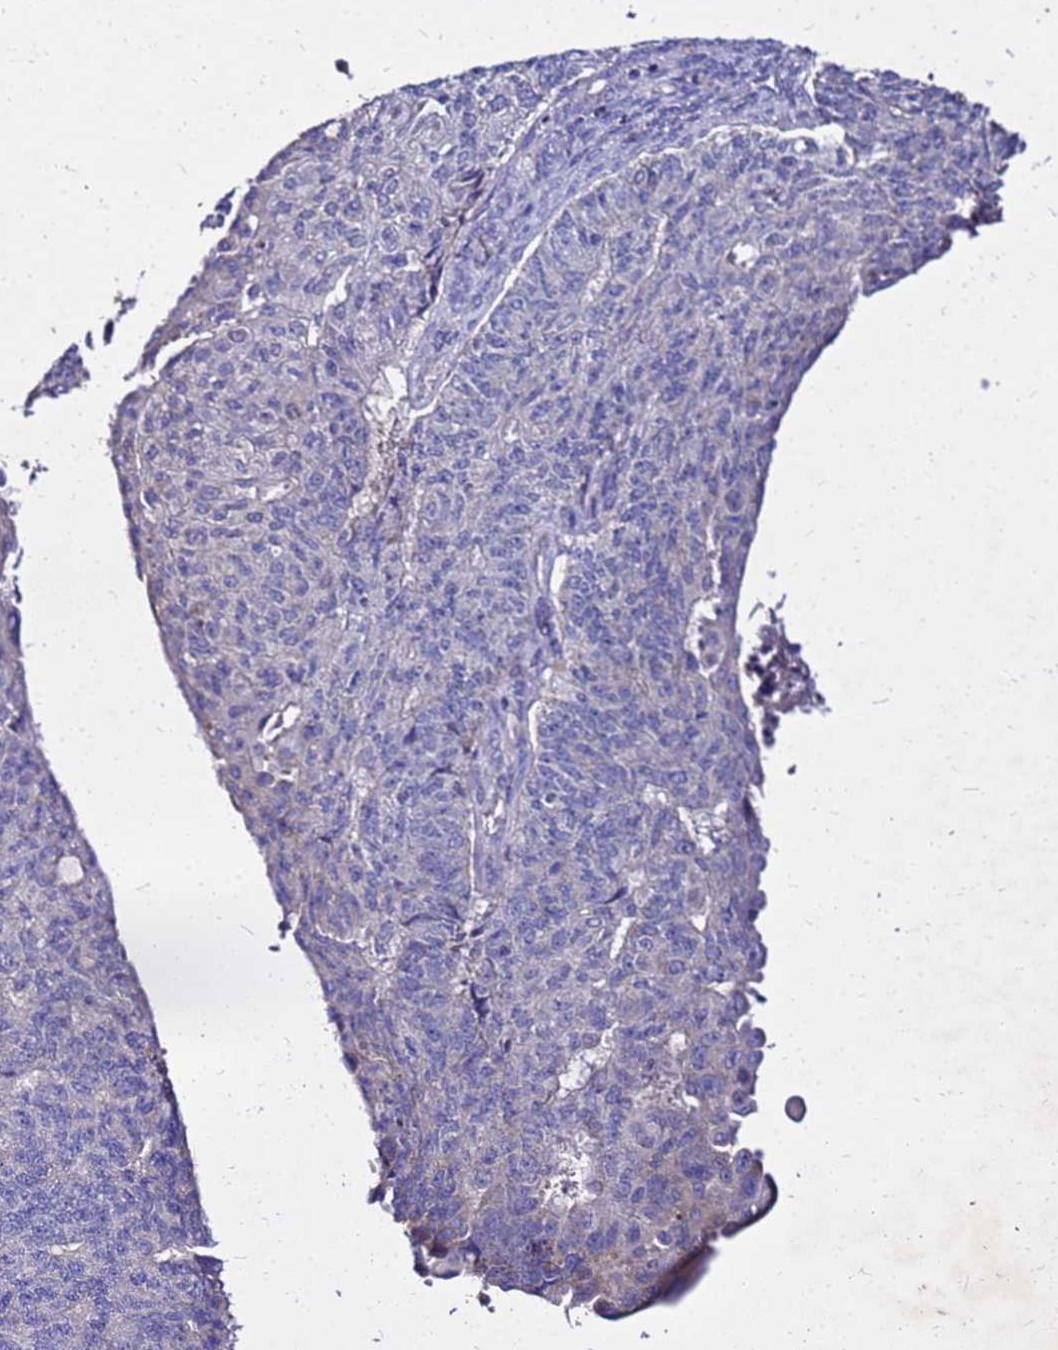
{"staining": {"intensity": "negative", "quantity": "none", "location": "none"}, "tissue": "endometrial cancer", "cell_type": "Tumor cells", "image_type": "cancer", "snomed": [{"axis": "morphology", "description": "Adenocarcinoma, NOS"}, {"axis": "topography", "description": "Endometrium"}], "caption": "Immunohistochemistry of human endometrial cancer (adenocarcinoma) exhibits no staining in tumor cells.", "gene": "COX14", "patient": {"sex": "female", "age": 32}}